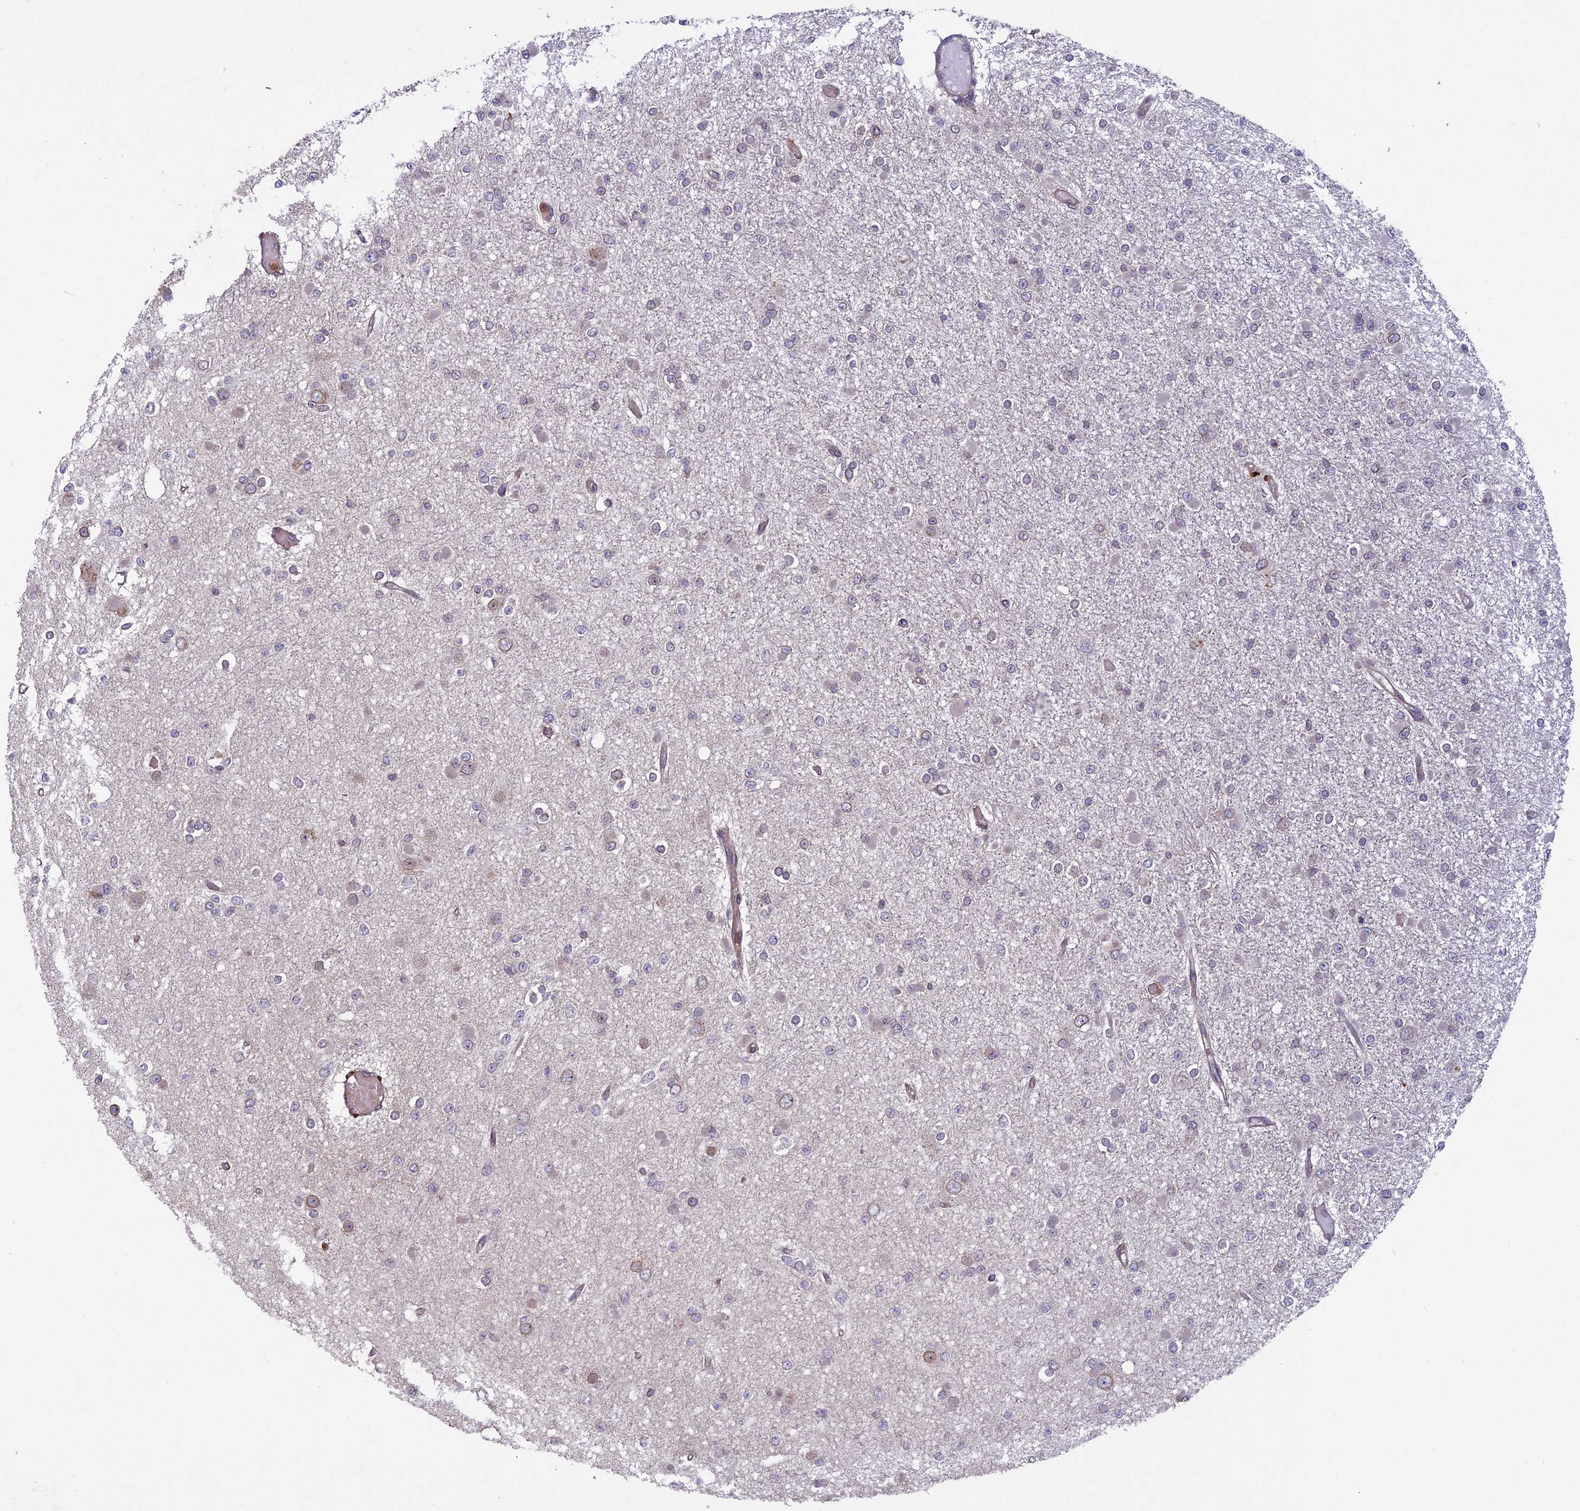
{"staining": {"intensity": "negative", "quantity": "none", "location": "none"}, "tissue": "glioma", "cell_type": "Tumor cells", "image_type": "cancer", "snomed": [{"axis": "morphology", "description": "Glioma, malignant, Low grade"}, {"axis": "topography", "description": "Brain"}], "caption": "Image shows no significant protein expression in tumor cells of glioma. (DAB (3,3'-diaminobenzidine) IHC with hematoxylin counter stain).", "gene": "CCDC125", "patient": {"sex": "female", "age": 22}}